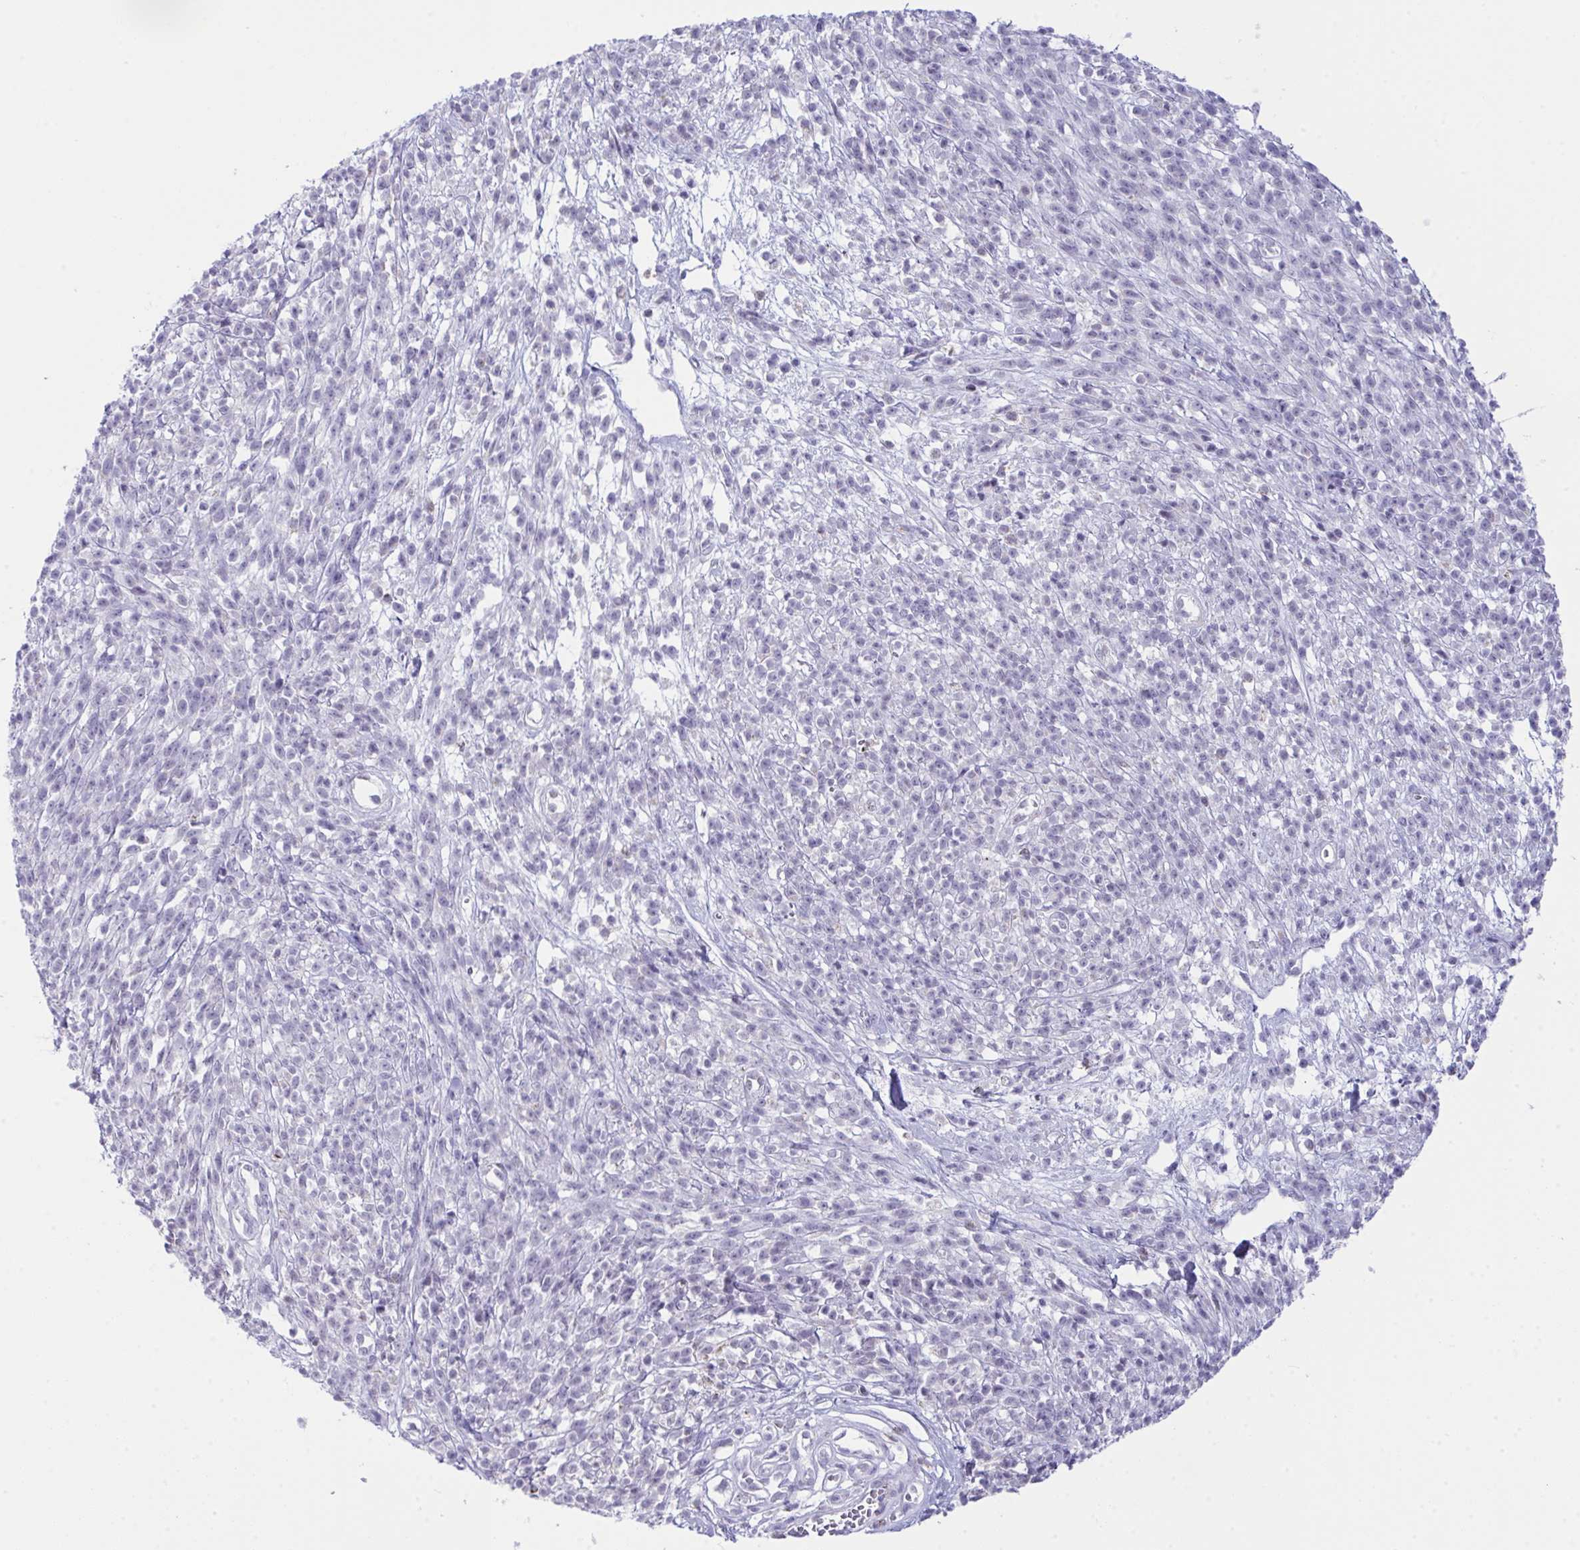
{"staining": {"intensity": "negative", "quantity": "none", "location": "none"}, "tissue": "melanoma", "cell_type": "Tumor cells", "image_type": "cancer", "snomed": [{"axis": "morphology", "description": "Malignant melanoma, NOS"}, {"axis": "topography", "description": "Skin"}, {"axis": "topography", "description": "Skin of trunk"}], "caption": "An image of malignant melanoma stained for a protein exhibits no brown staining in tumor cells.", "gene": "PLA2G12B", "patient": {"sex": "male", "age": 74}}